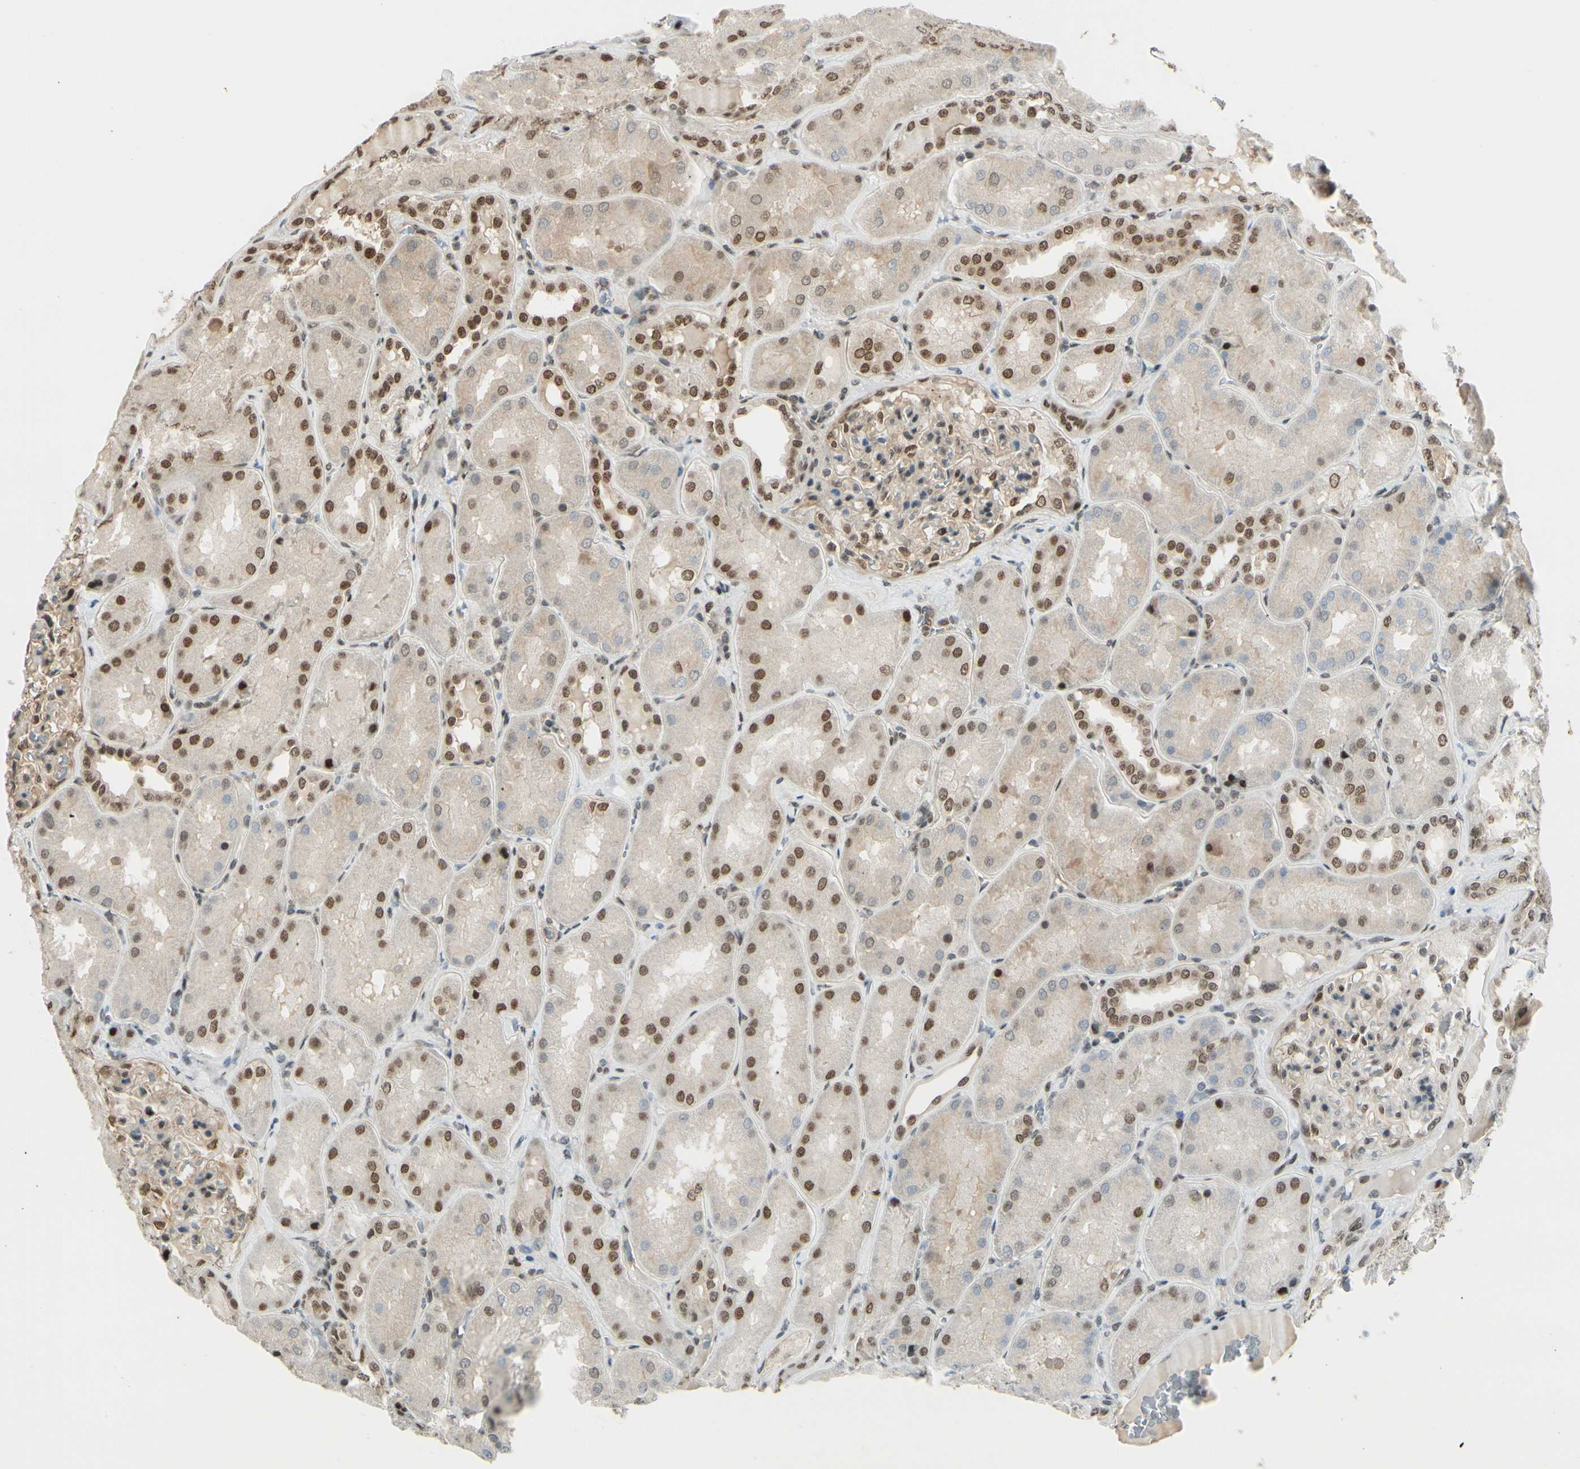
{"staining": {"intensity": "moderate", "quantity": "<25%", "location": "nuclear"}, "tissue": "kidney", "cell_type": "Cells in glomeruli", "image_type": "normal", "snomed": [{"axis": "morphology", "description": "Normal tissue, NOS"}, {"axis": "topography", "description": "Kidney"}], "caption": "The photomicrograph exhibits immunohistochemical staining of benign kidney. There is moderate nuclear staining is present in approximately <25% of cells in glomeruli.", "gene": "SUFU", "patient": {"sex": "female", "age": 56}}